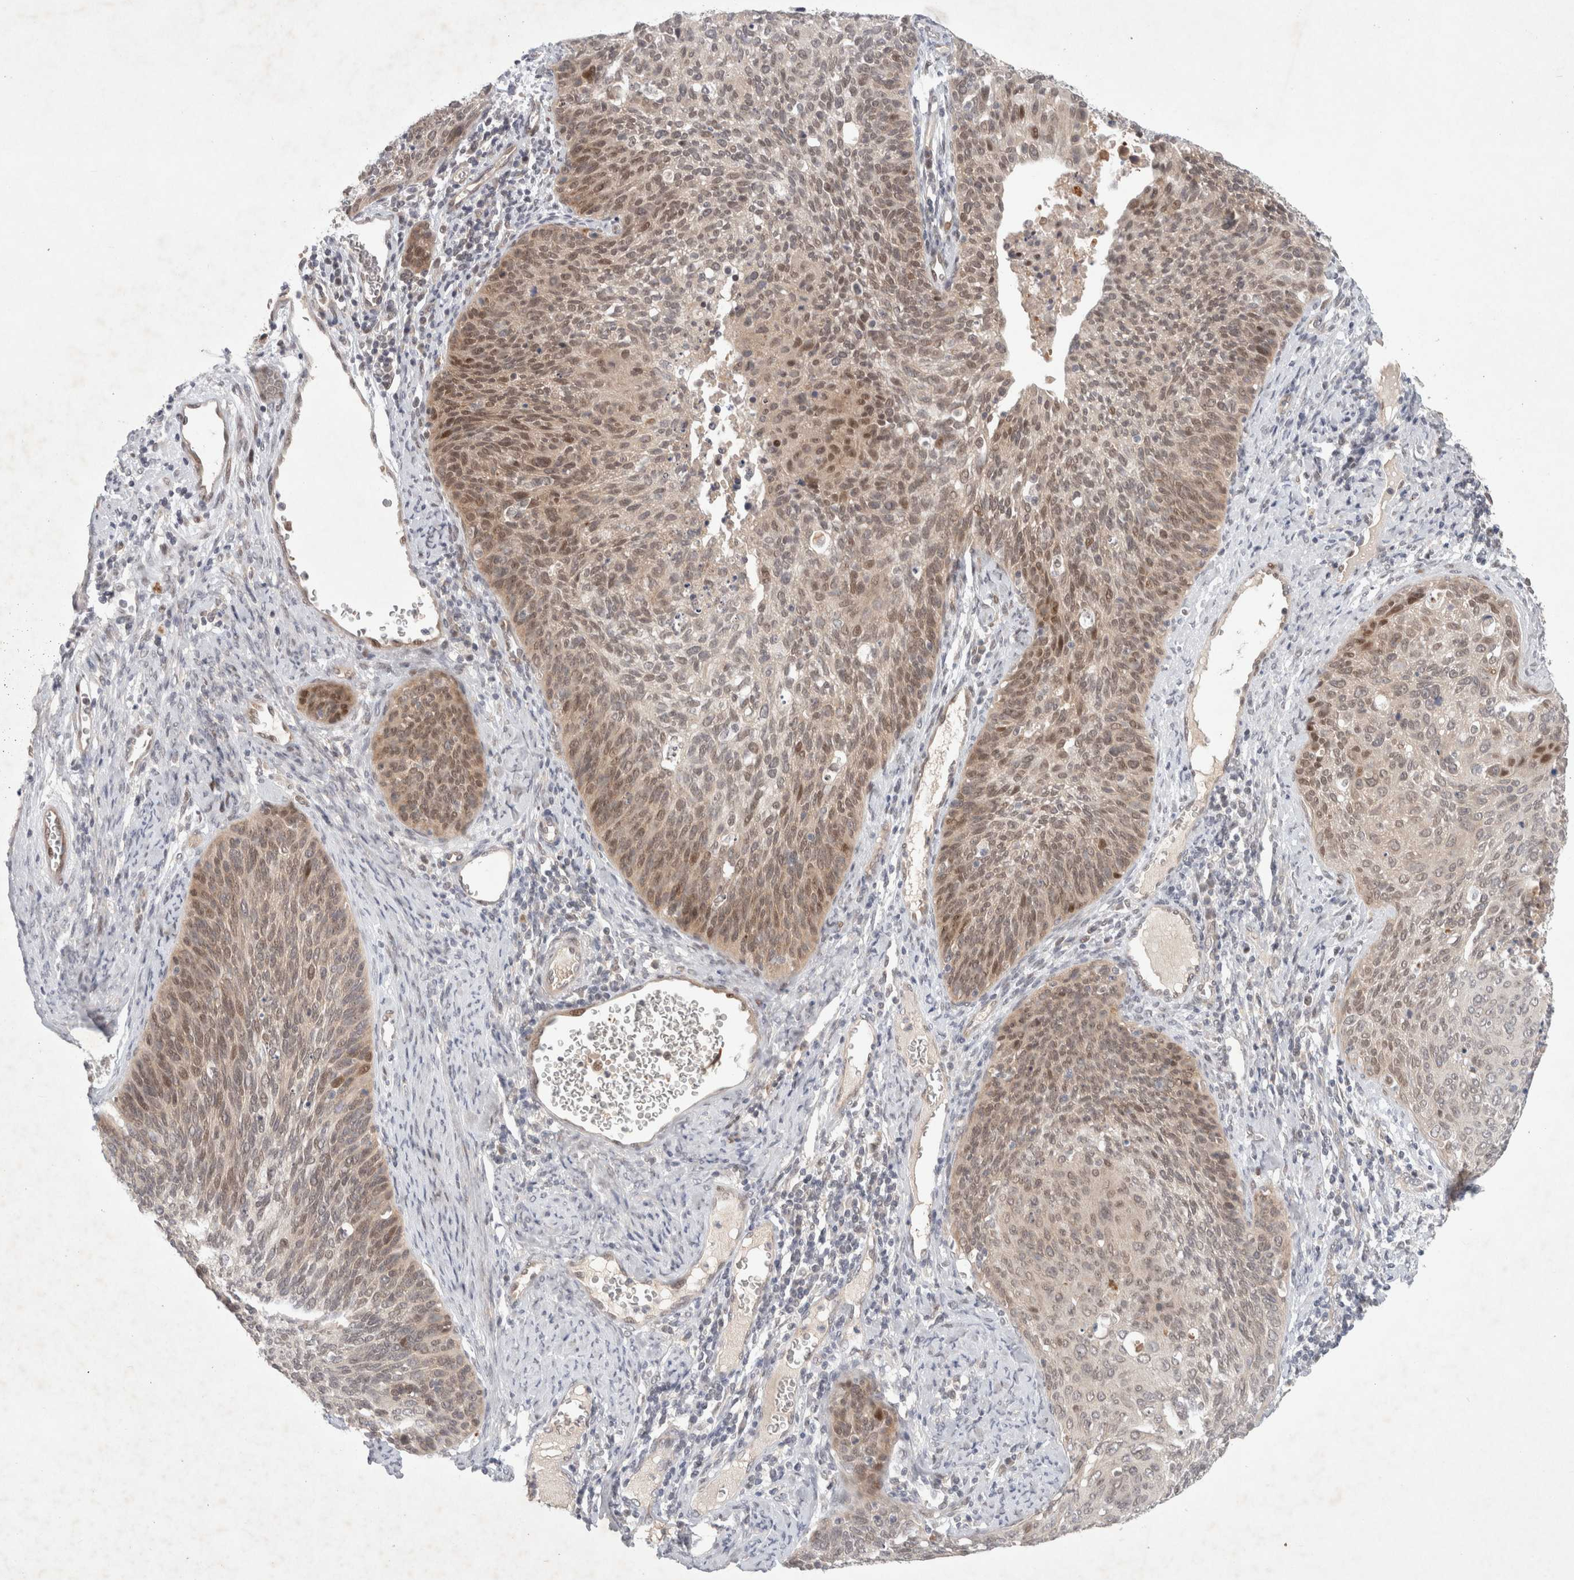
{"staining": {"intensity": "moderate", "quantity": ">75%", "location": "nuclear"}, "tissue": "cervical cancer", "cell_type": "Tumor cells", "image_type": "cancer", "snomed": [{"axis": "morphology", "description": "Squamous cell carcinoma, NOS"}, {"axis": "topography", "description": "Cervix"}], "caption": "IHC (DAB) staining of human cervical cancer demonstrates moderate nuclear protein positivity in about >75% of tumor cells.", "gene": "RASAL2", "patient": {"sex": "female", "age": 55}}